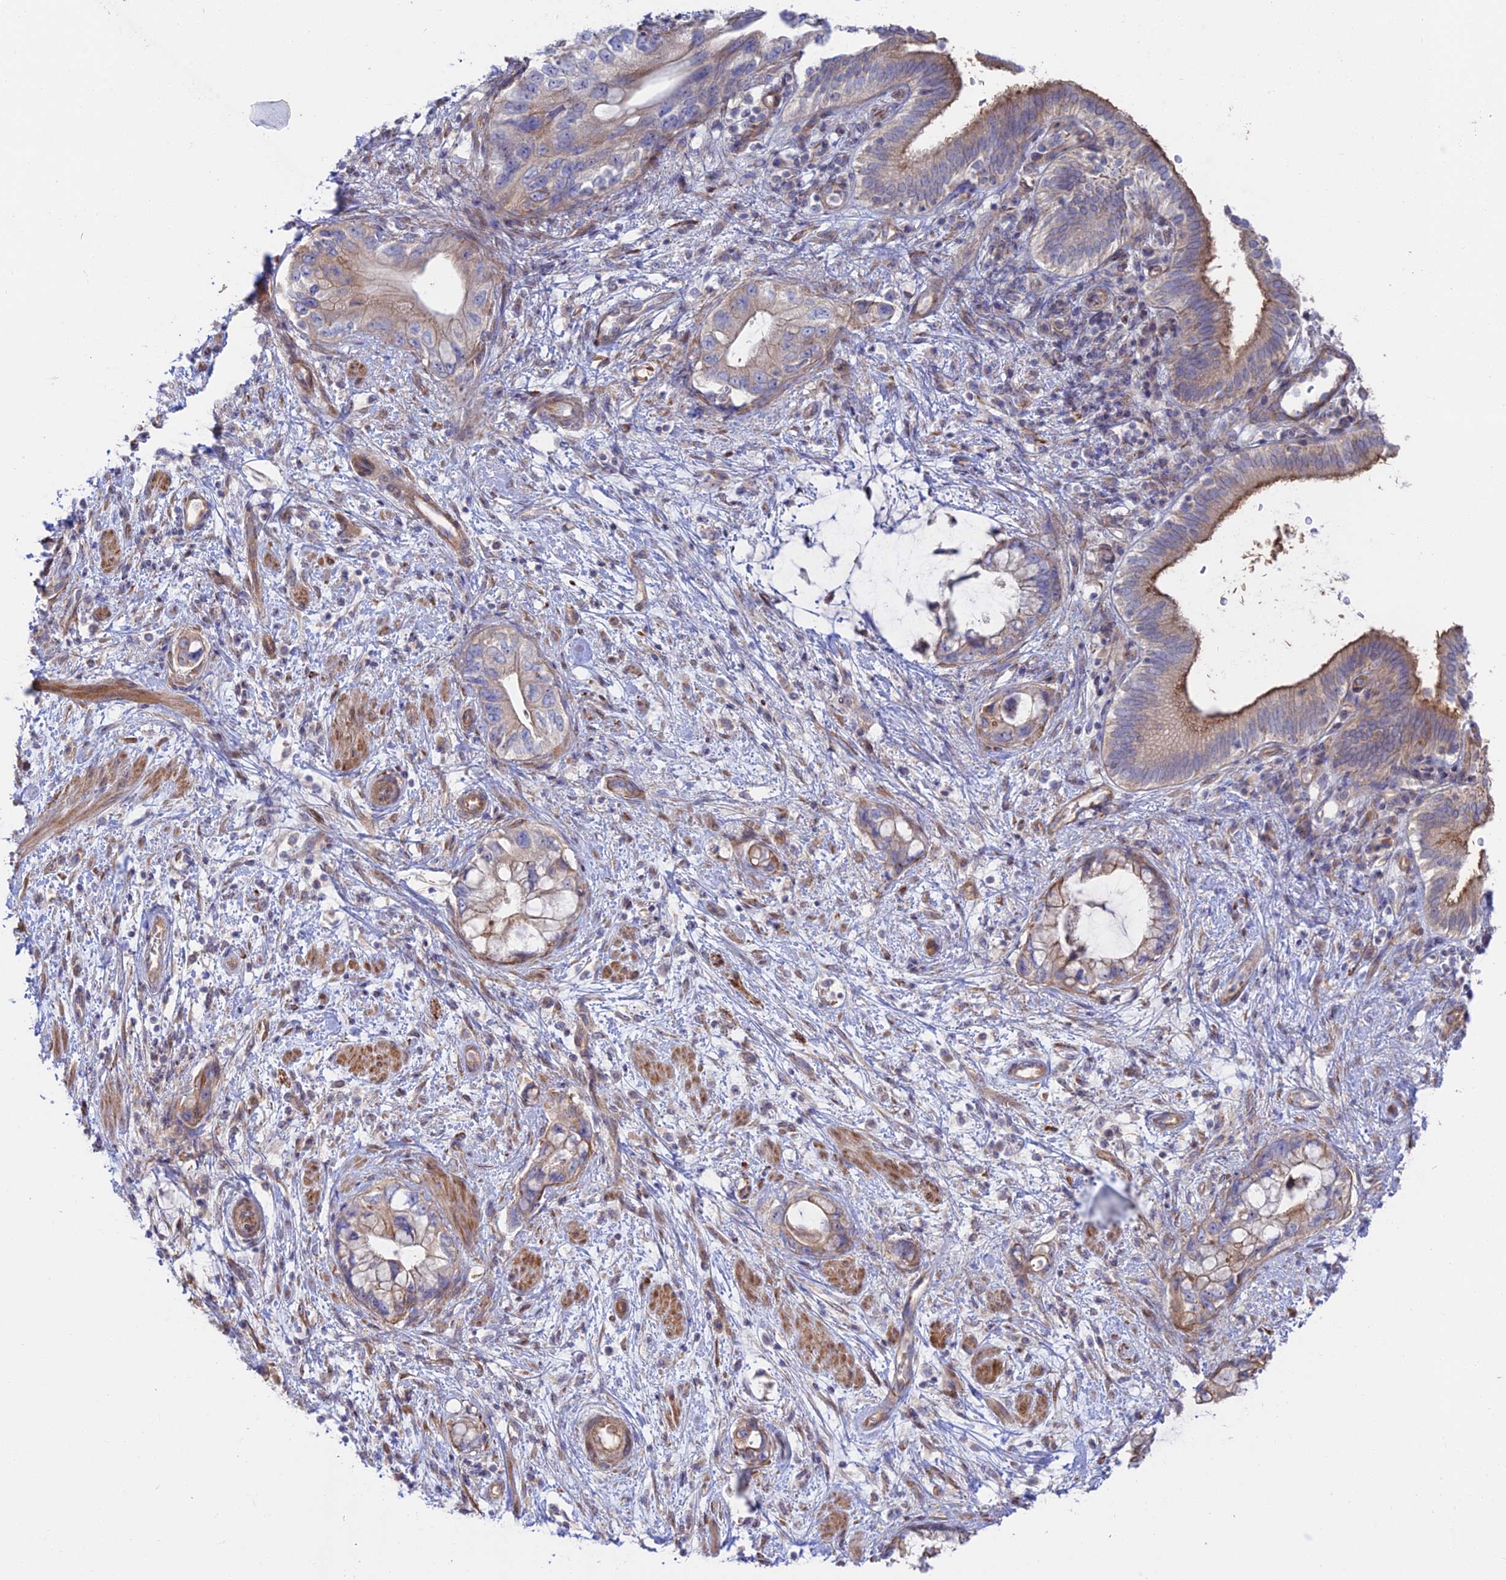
{"staining": {"intensity": "moderate", "quantity": "<25%", "location": "cytoplasmic/membranous"}, "tissue": "pancreatic cancer", "cell_type": "Tumor cells", "image_type": "cancer", "snomed": [{"axis": "morphology", "description": "Adenocarcinoma, NOS"}, {"axis": "topography", "description": "Pancreas"}], "caption": "A brown stain shows moderate cytoplasmic/membranous expression of a protein in pancreatic cancer tumor cells. (IHC, brightfield microscopy, high magnification).", "gene": "KCNAB1", "patient": {"sex": "female", "age": 73}}